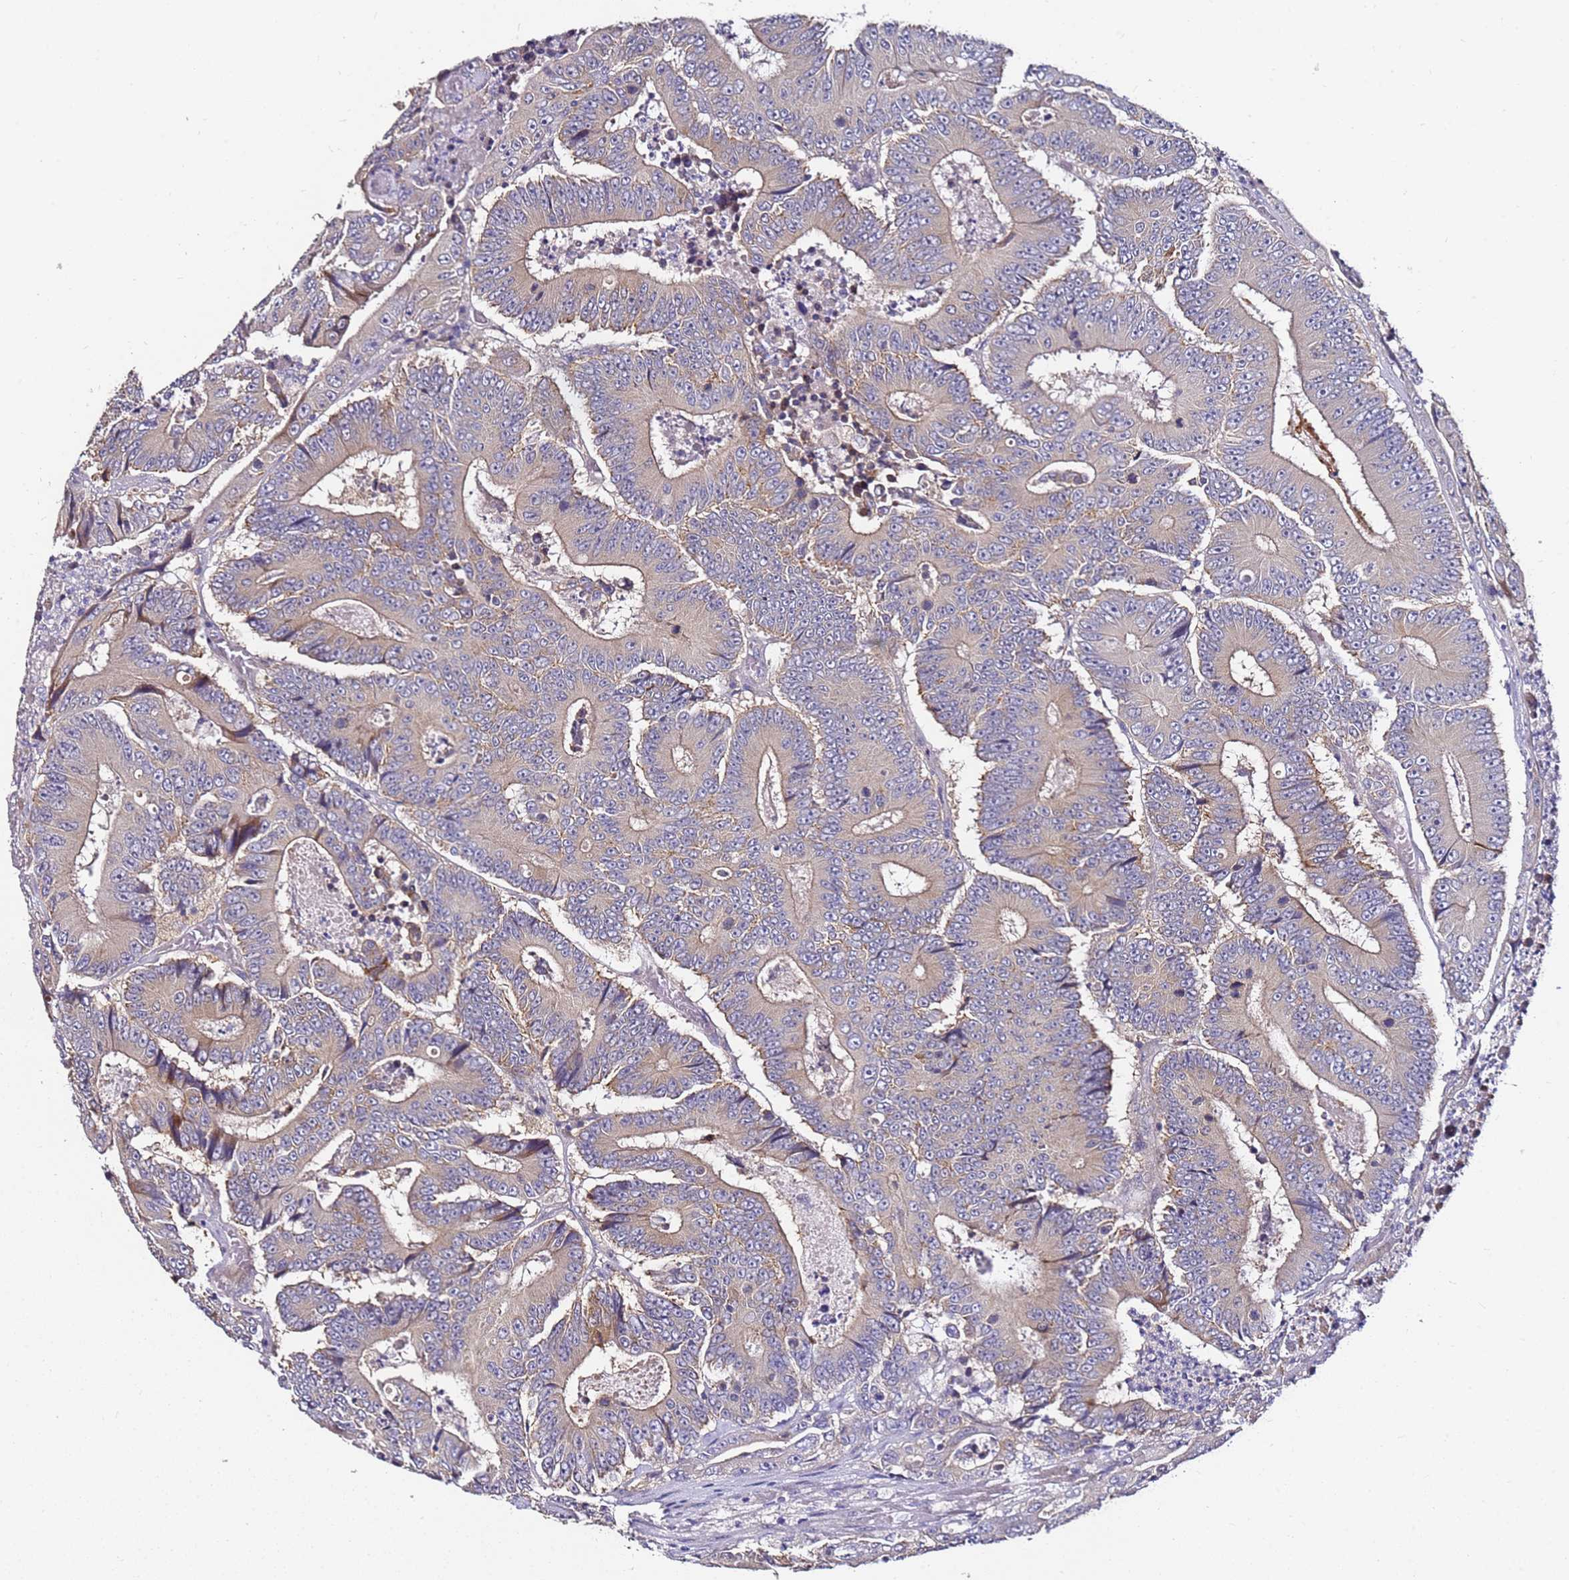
{"staining": {"intensity": "moderate", "quantity": "<25%", "location": "cytoplasmic/membranous"}, "tissue": "colorectal cancer", "cell_type": "Tumor cells", "image_type": "cancer", "snomed": [{"axis": "morphology", "description": "Adenocarcinoma, NOS"}, {"axis": "topography", "description": "Colon"}], "caption": "Adenocarcinoma (colorectal) tissue displays moderate cytoplasmic/membranous staining in approximately <25% of tumor cells, visualized by immunohistochemistry. (DAB (3,3'-diaminobenzidine) IHC with brightfield microscopy, high magnification).", "gene": "SRRM5", "patient": {"sex": "male", "age": 83}}